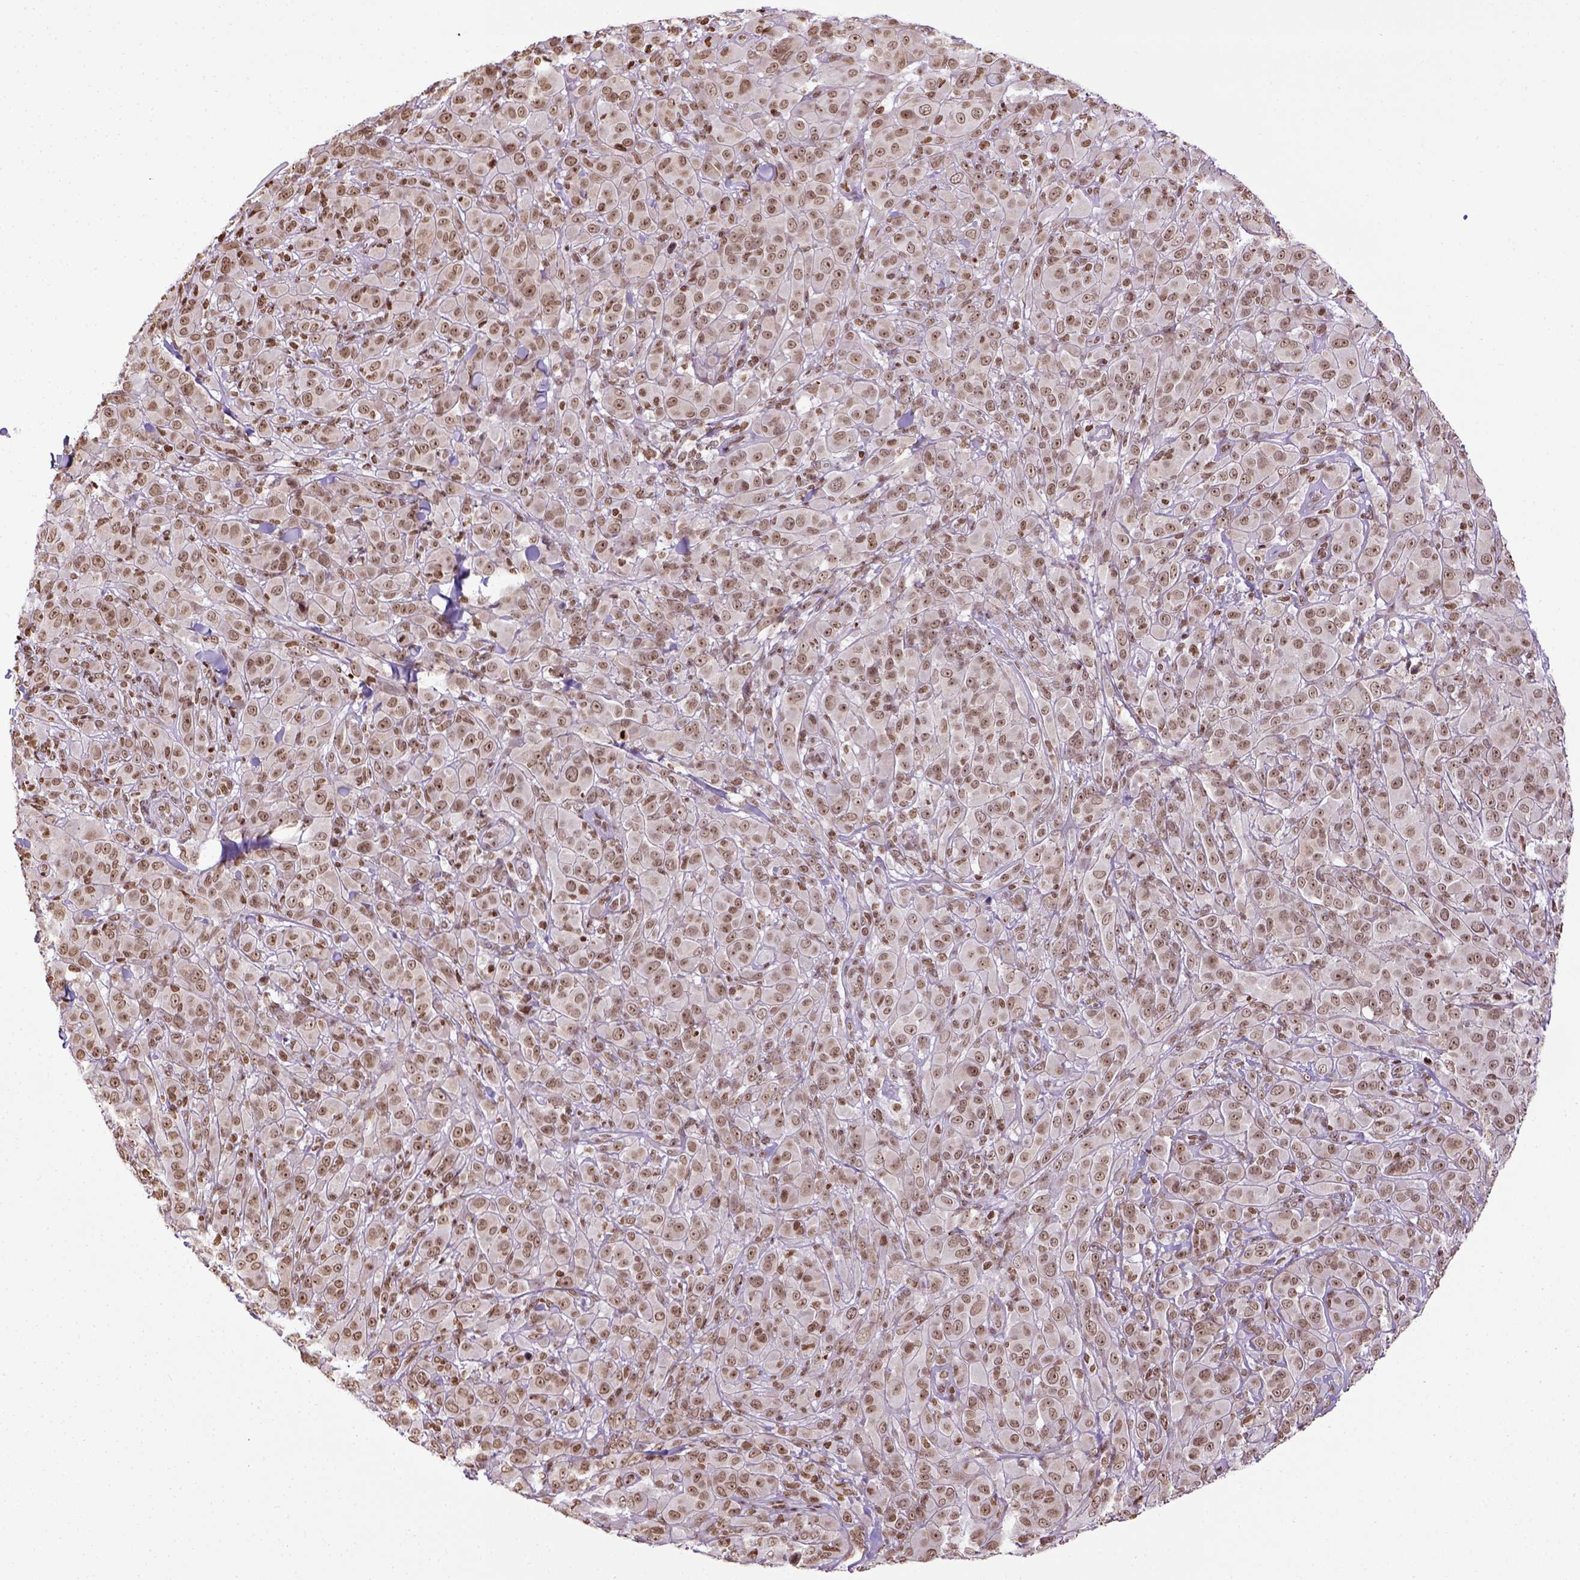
{"staining": {"intensity": "moderate", "quantity": ">75%", "location": "nuclear"}, "tissue": "melanoma", "cell_type": "Tumor cells", "image_type": "cancer", "snomed": [{"axis": "morphology", "description": "Malignant melanoma, NOS"}, {"axis": "topography", "description": "Skin"}], "caption": "Moderate nuclear positivity for a protein is seen in about >75% of tumor cells of malignant melanoma using immunohistochemistry (IHC).", "gene": "ZNF75D", "patient": {"sex": "female", "age": 87}}